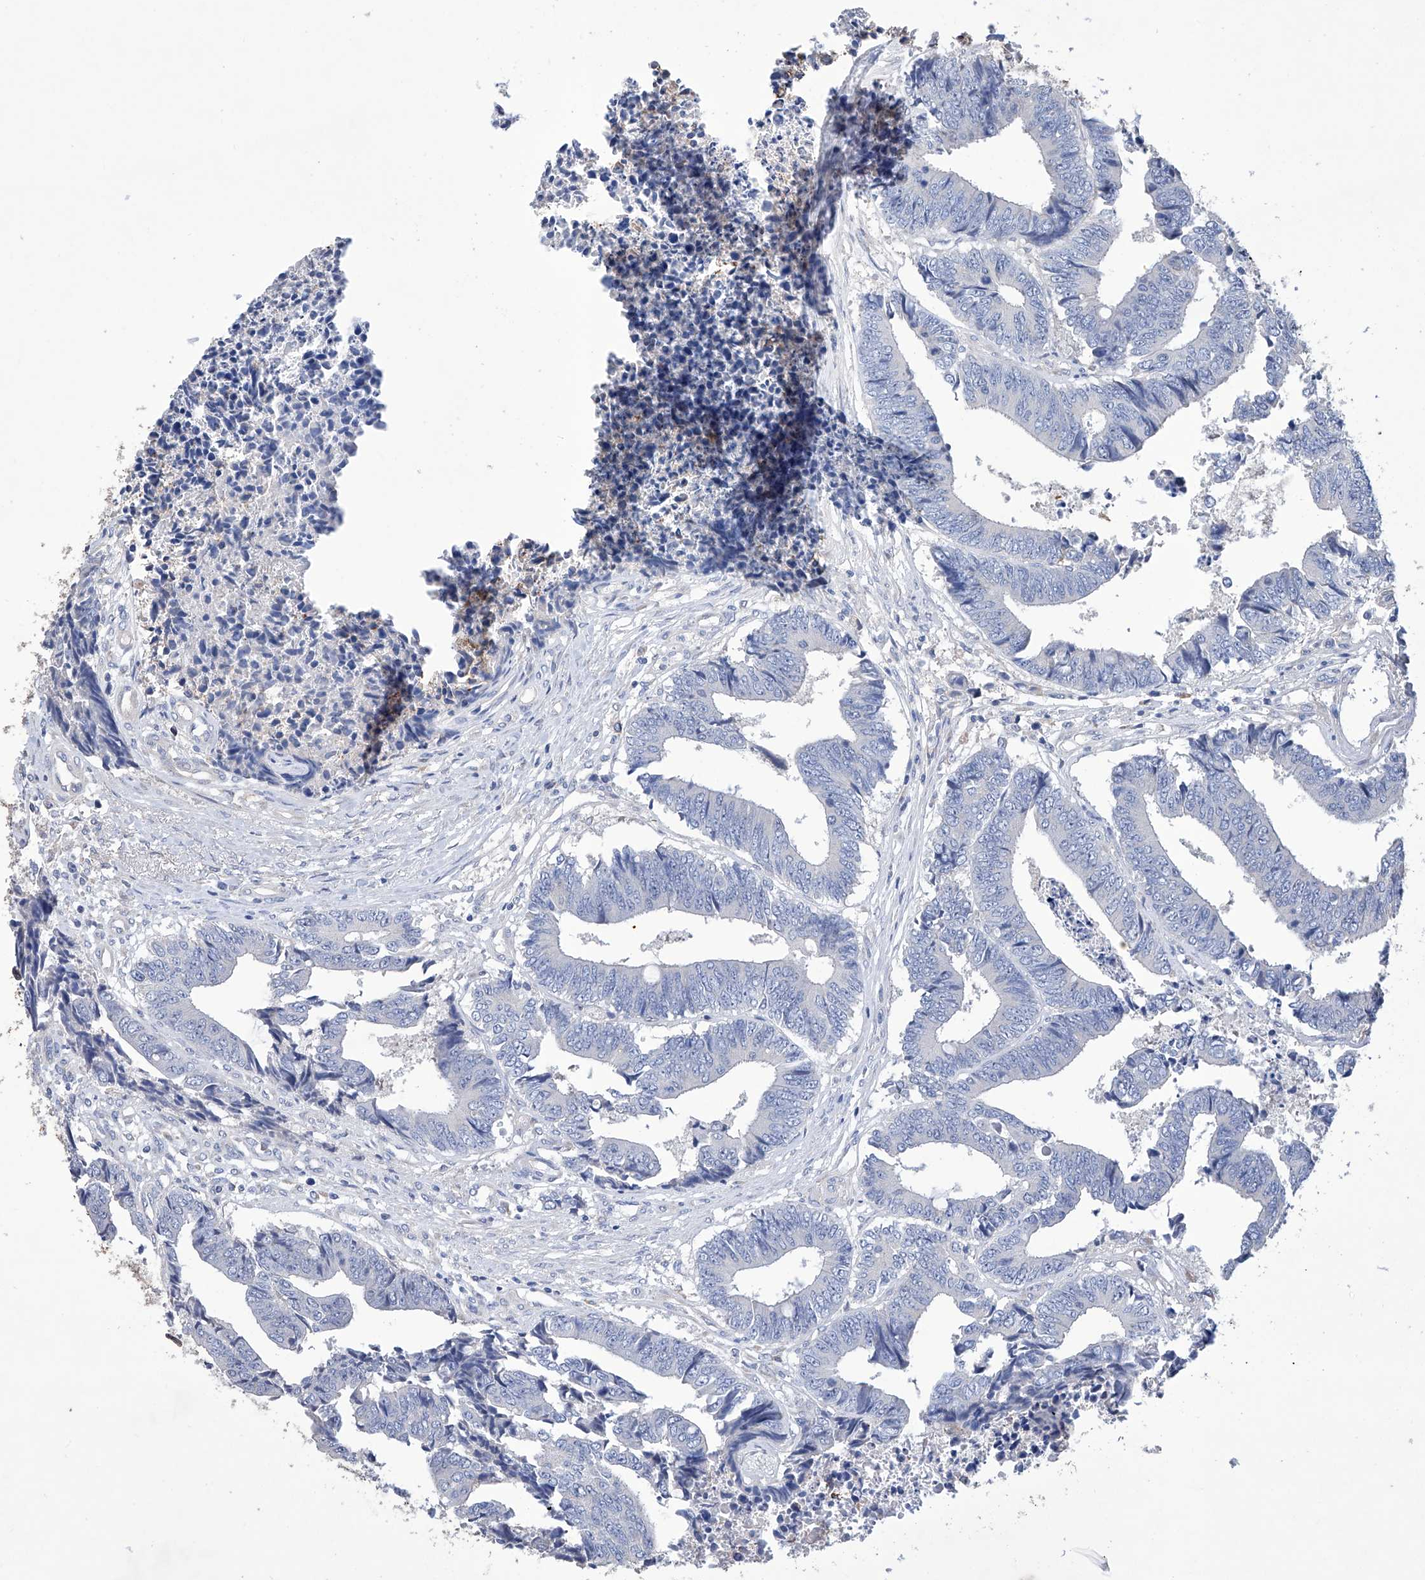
{"staining": {"intensity": "negative", "quantity": "none", "location": "none"}, "tissue": "colorectal cancer", "cell_type": "Tumor cells", "image_type": "cancer", "snomed": [{"axis": "morphology", "description": "Adenocarcinoma, NOS"}, {"axis": "topography", "description": "Rectum"}], "caption": "Colorectal cancer was stained to show a protein in brown. There is no significant expression in tumor cells.", "gene": "AFG1L", "patient": {"sex": "male", "age": 84}}